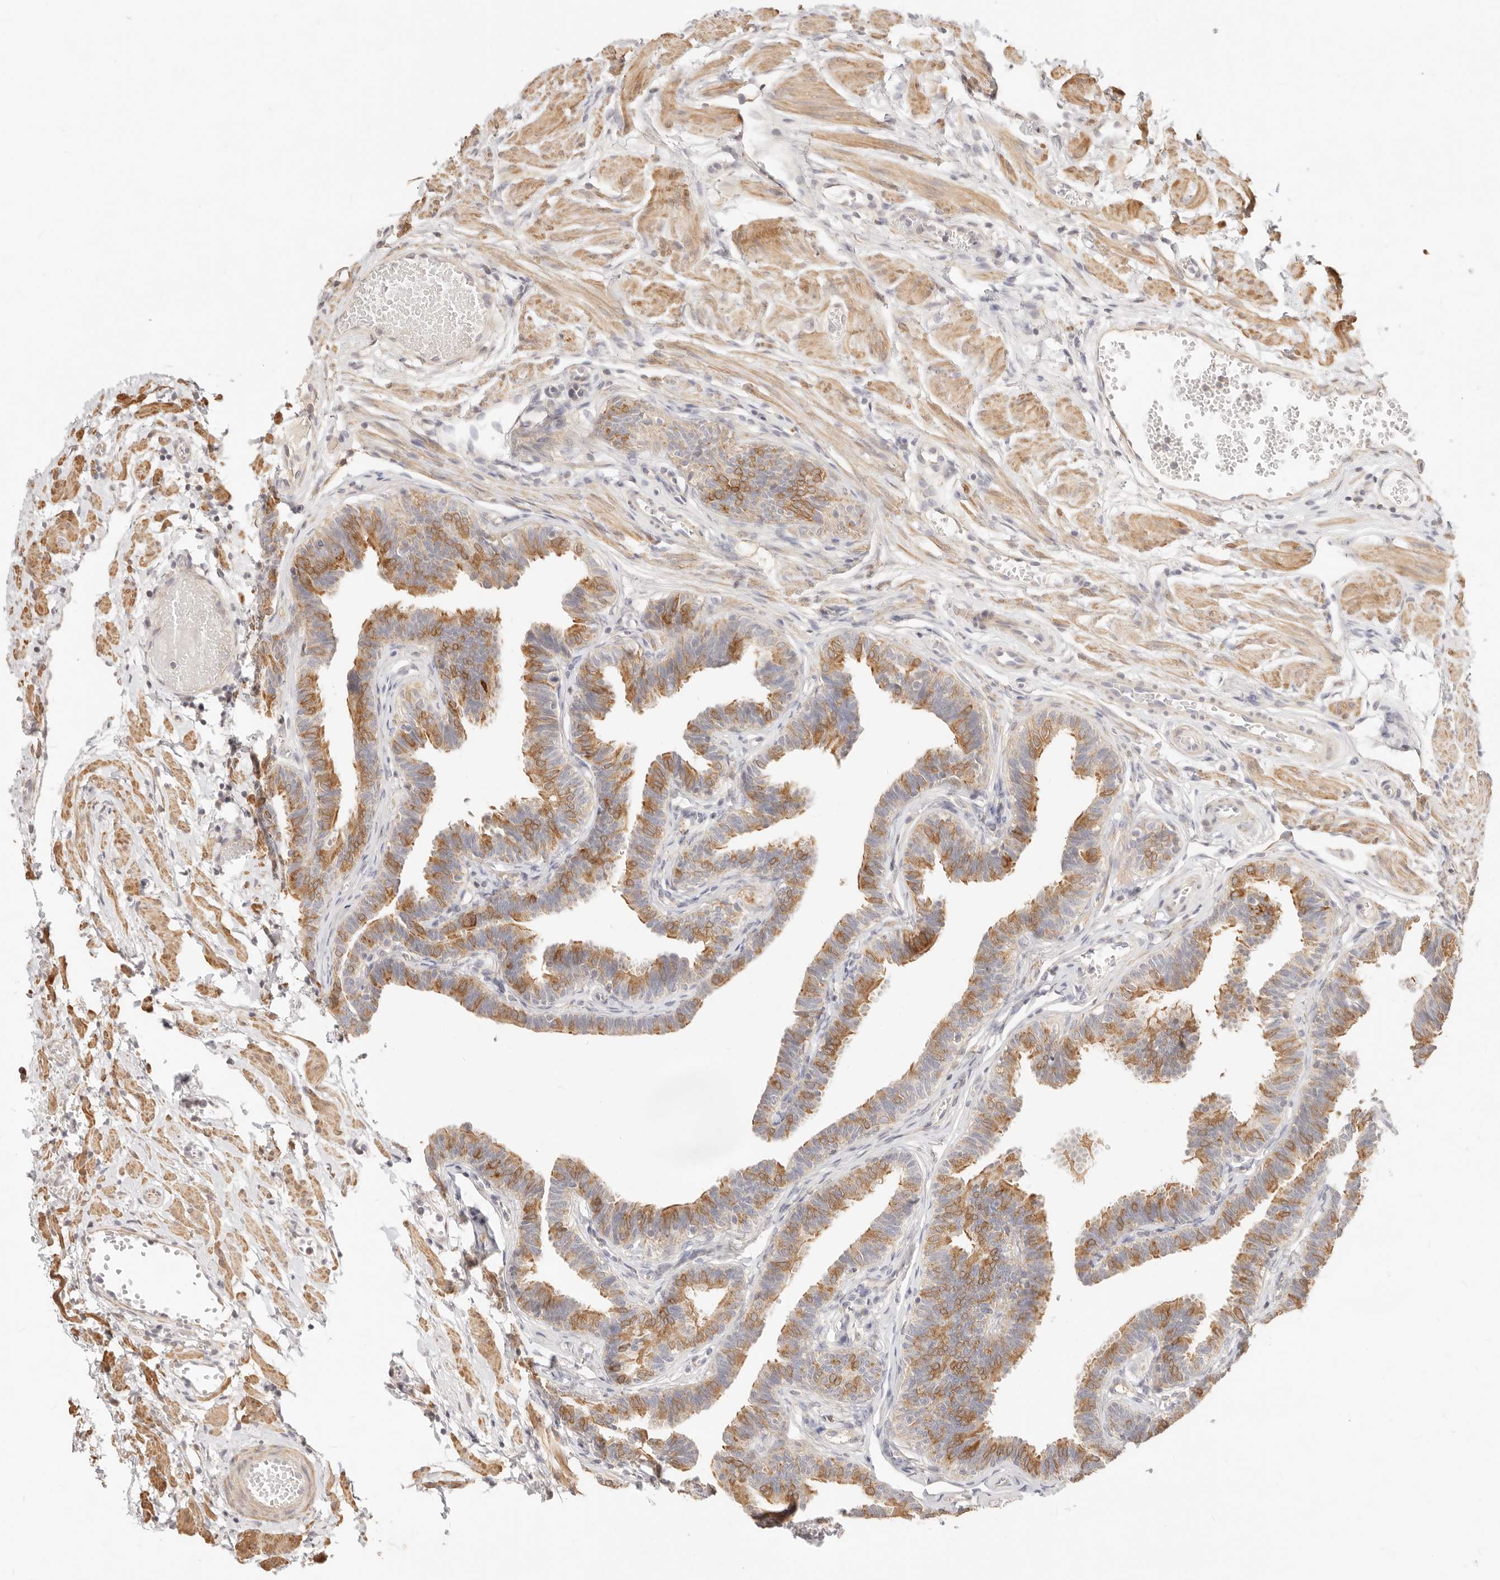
{"staining": {"intensity": "moderate", "quantity": "25%-75%", "location": "cytoplasmic/membranous"}, "tissue": "fallopian tube", "cell_type": "Glandular cells", "image_type": "normal", "snomed": [{"axis": "morphology", "description": "Normal tissue, NOS"}, {"axis": "topography", "description": "Fallopian tube"}, {"axis": "topography", "description": "Ovary"}], "caption": "Fallopian tube stained for a protein (brown) exhibits moderate cytoplasmic/membranous positive positivity in approximately 25%-75% of glandular cells.", "gene": "RUBCNL", "patient": {"sex": "female", "age": 23}}